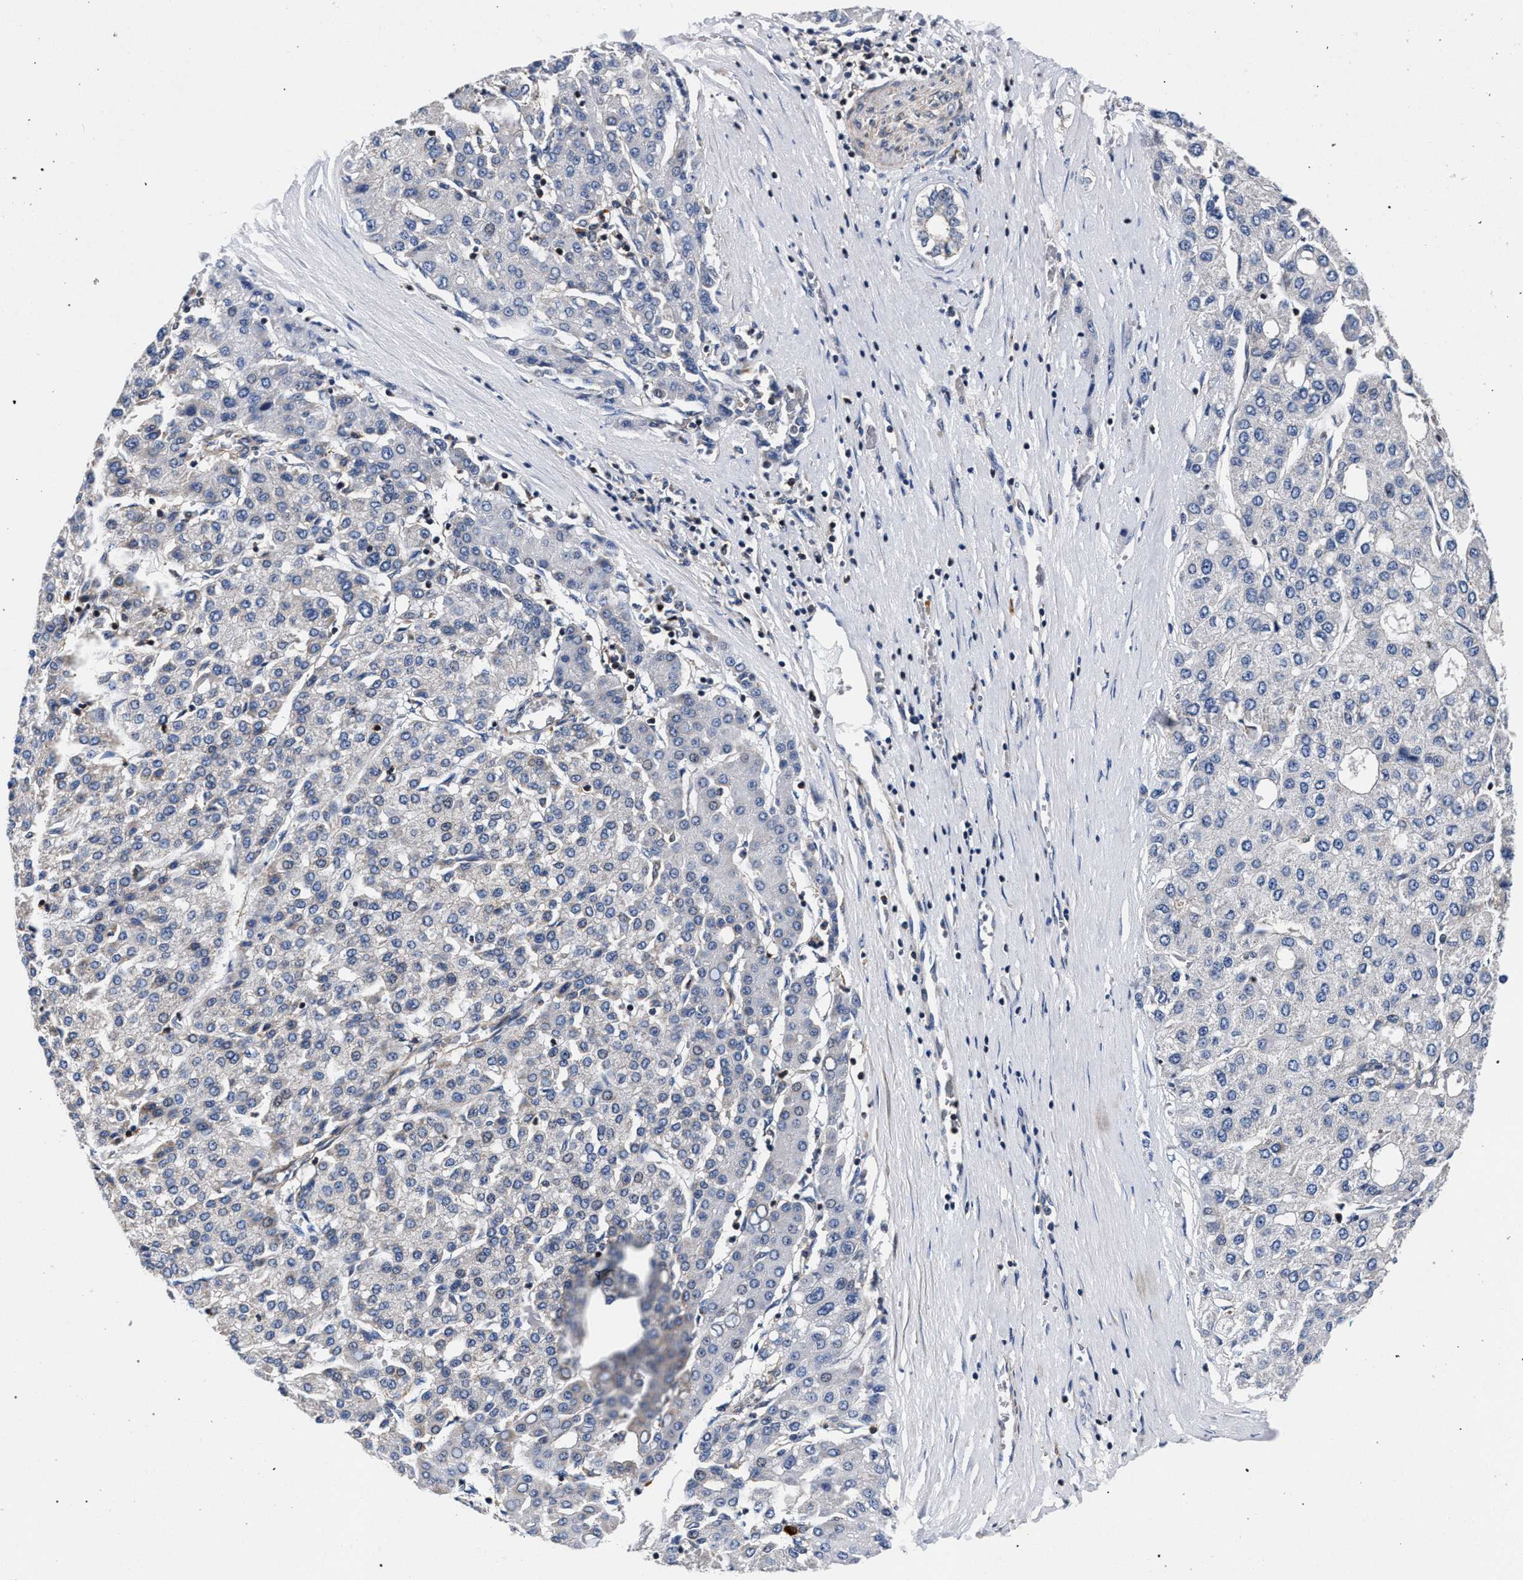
{"staining": {"intensity": "negative", "quantity": "none", "location": "none"}, "tissue": "liver cancer", "cell_type": "Tumor cells", "image_type": "cancer", "snomed": [{"axis": "morphology", "description": "Carcinoma, Hepatocellular, NOS"}, {"axis": "topography", "description": "Liver"}], "caption": "Liver cancer (hepatocellular carcinoma) stained for a protein using immunohistochemistry exhibits no expression tumor cells.", "gene": "LASP1", "patient": {"sex": "male", "age": 65}}